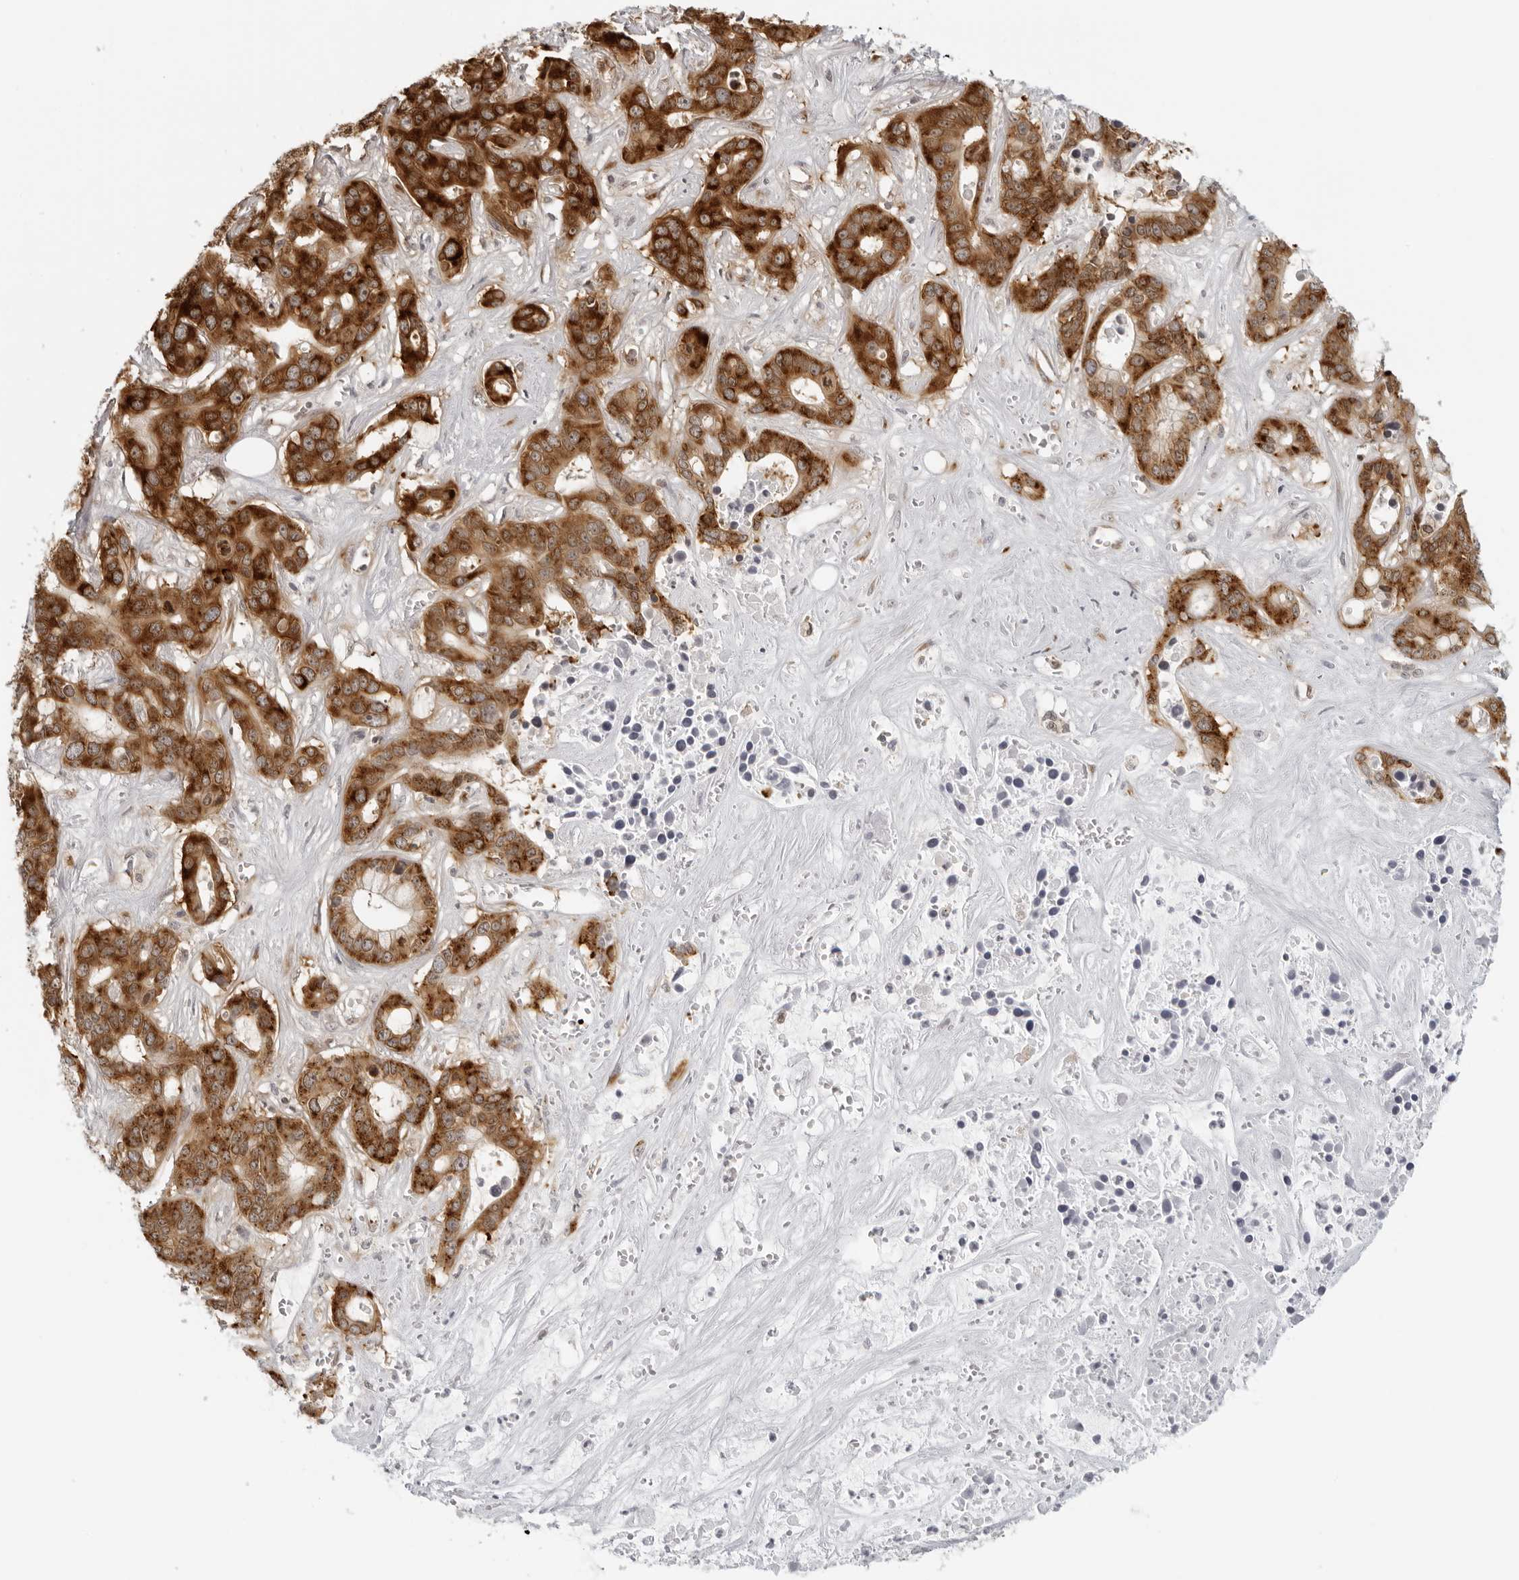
{"staining": {"intensity": "strong", "quantity": ">75%", "location": "cytoplasmic/membranous"}, "tissue": "liver cancer", "cell_type": "Tumor cells", "image_type": "cancer", "snomed": [{"axis": "morphology", "description": "Cholangiocarcinoma"}, {"axis": "topography", "description": "Liver"}], "caption": "Human liver cancer stained with a brown dye demonstrates strong cytoplasmic/membranous positive expression in approximately >75% of tumor cells.", "gene": "EIF4G1", "patient": {"sex": "female", "age": 65}}